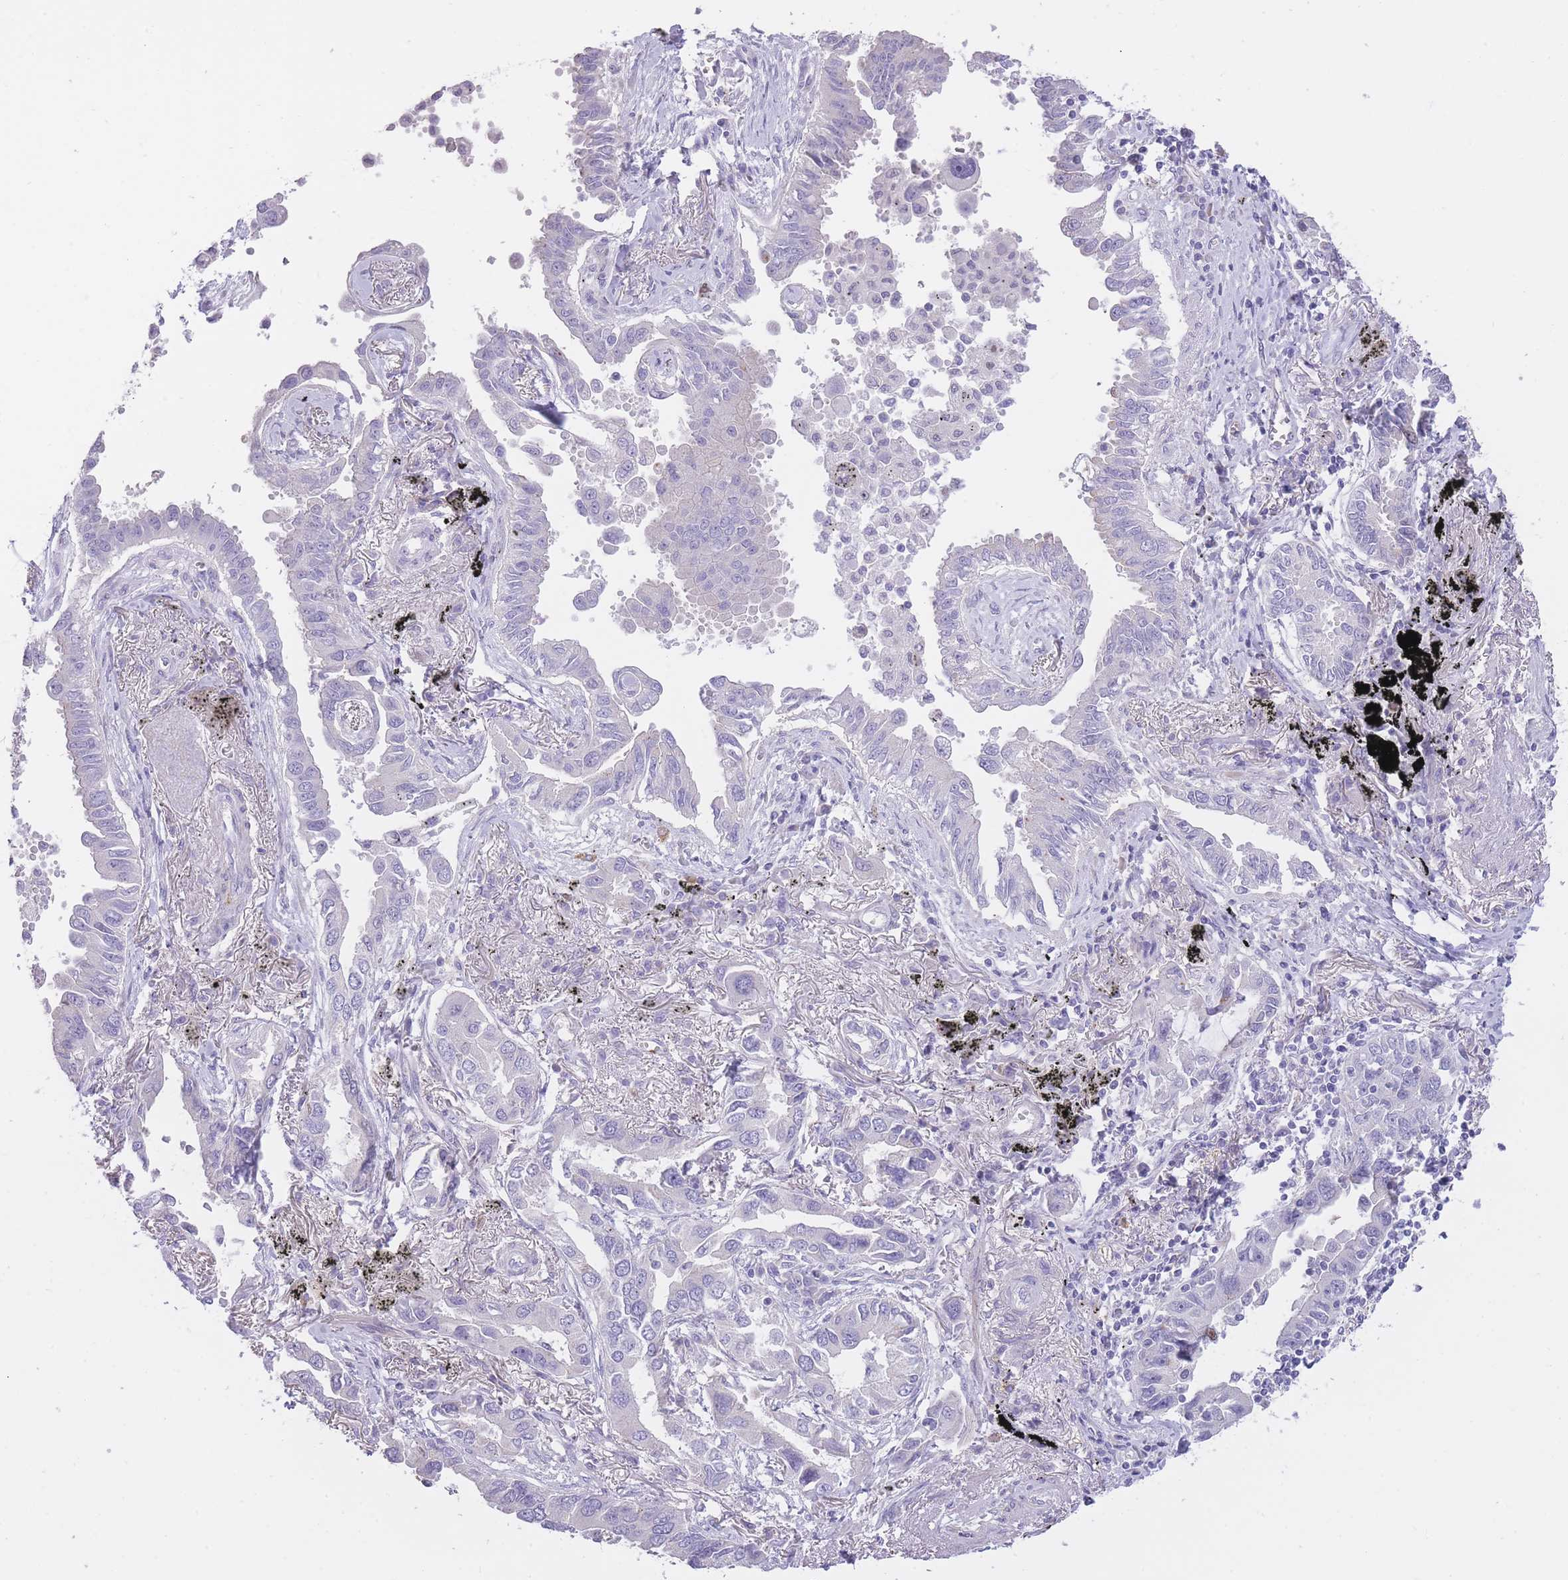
{"staining": {"intensity": "negative", "quantity": "none", "location": "none"}, "tissue": "lung cancer", "cell_type": "Tumor cells", "image_type": "cancer", "snomed": [{"axis": "morphology", "description": "Adenocarcinoma, NOS"}, {"axis": "topography", "description": "Lung"}], "caption": "Lung cancer stained for a protein using immunohistochemistry (IHC) demonstrates no expression tumor cells.", "gene": "IMPG1", "patient": {"sex": "male", "age": 67}}